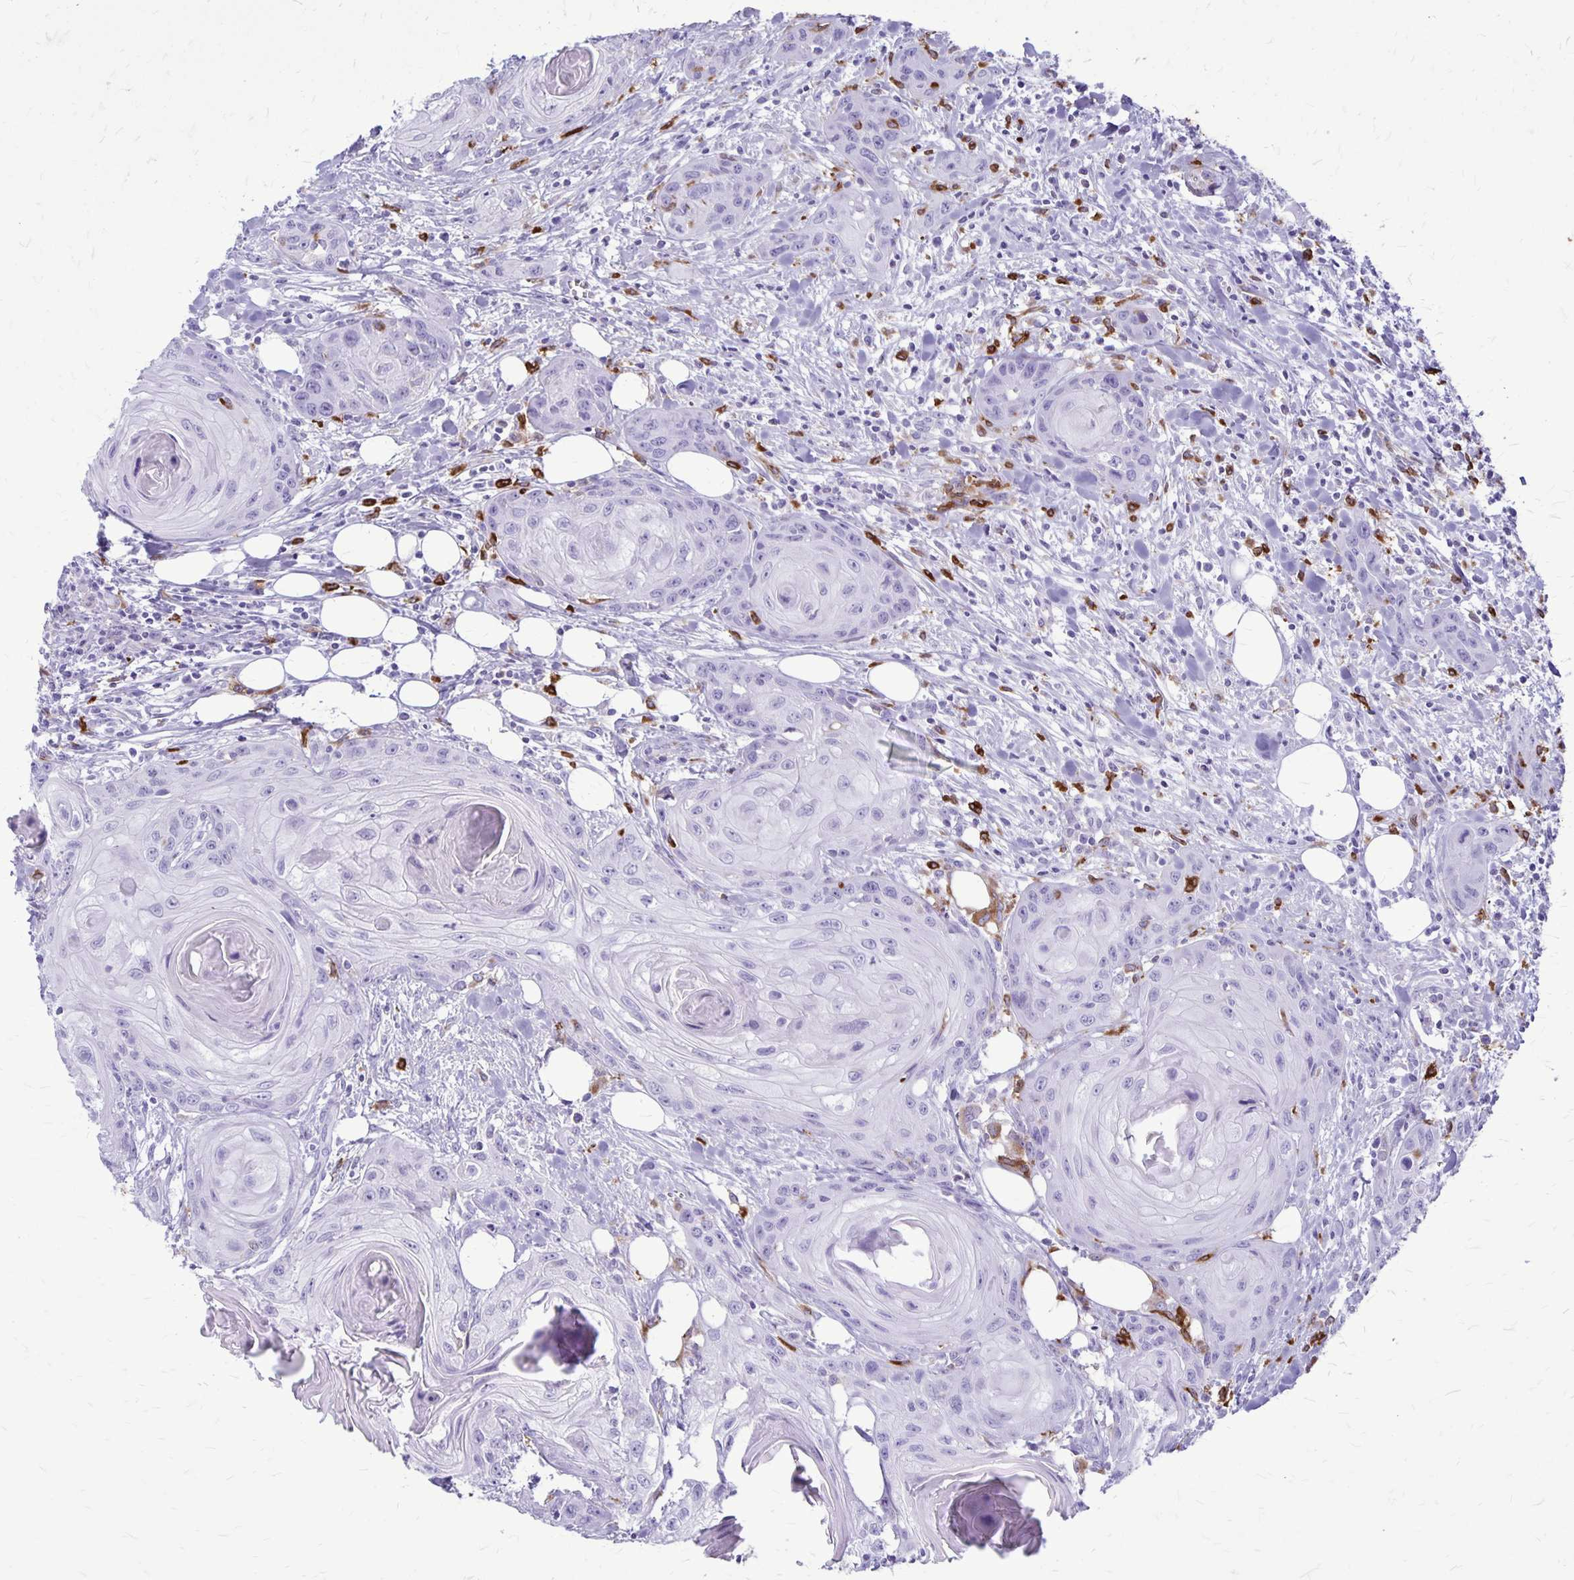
{"staining": {"intensity": "negative", "quantity": "none", "location": "none"}, "tissue": "head and neck cancer", "cell_type": "Tumor cells", "image_type": "cancer", "snomed": [{"axis": "morphology", "description": "Squamous cell carcinoma, NOS"}, {"axis": "topography", "description": "Oral tissue"}, {"axis": "topography", "description": "Head-Neck"}], "caption": "Tumor cells show no significant protein positivity in head and neck squamous cell carcinoma. (DAB (3,3'-diaminobenzidine) immunohistochemistry (IHC) visualized using brightfield microscopy, high magnification).", "gene": "RTN1", "patient": {"sex": "male", "age": 58}}